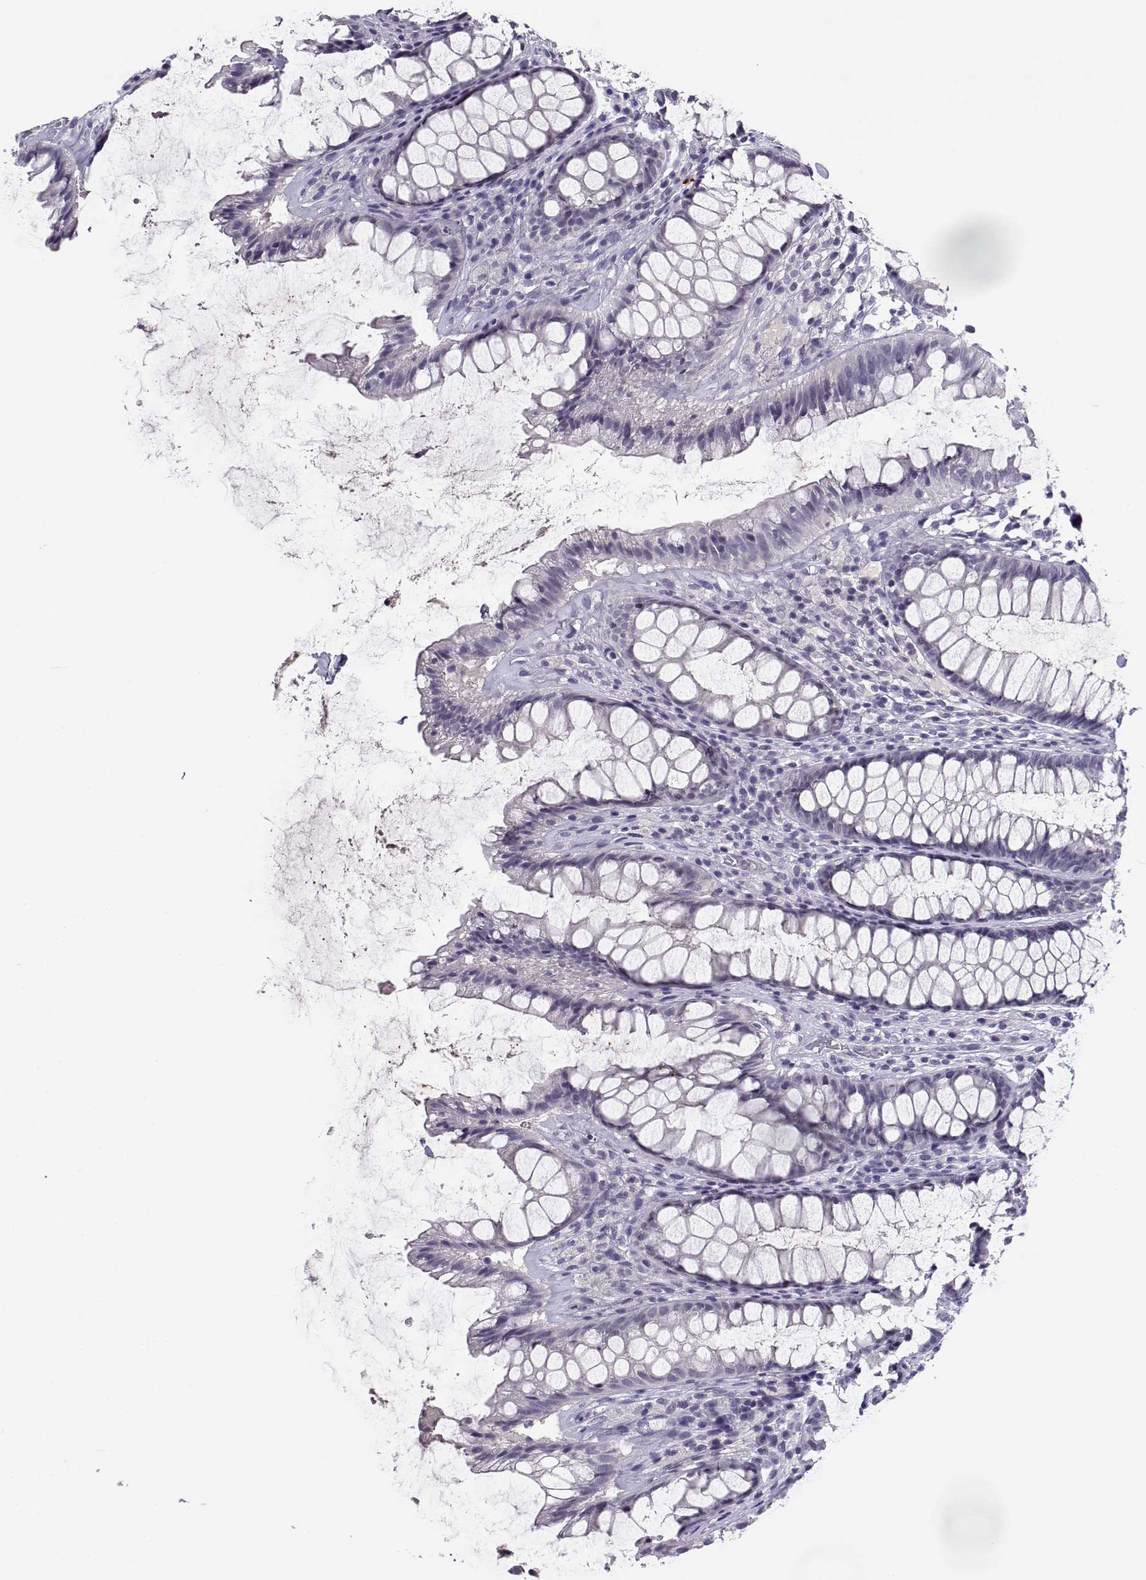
{"staining": {"intensity": "negative", "quantity": "none", "location": "none"}, "tissue": "rectum", "cell_type": "Glandular cells", "image_type": "normal", "snomed": [{"axis": "morphology", "description": "Normal tissue, NOS"}, {"axis": "topography", "description": "Rectum"}], "caption": "Immunohistochemistry photomicrograph of unremarkable rectum: human rectum stained with DAB shows no significant protein staining in glandular cells. The staining is performed using DAB (3,3'-diaminobenzidine) brown chromogen with nuclei counter-stained in using hematoxylin.", "gene": "CFAP77", "patient": {"sex": "male", "age": 72}}